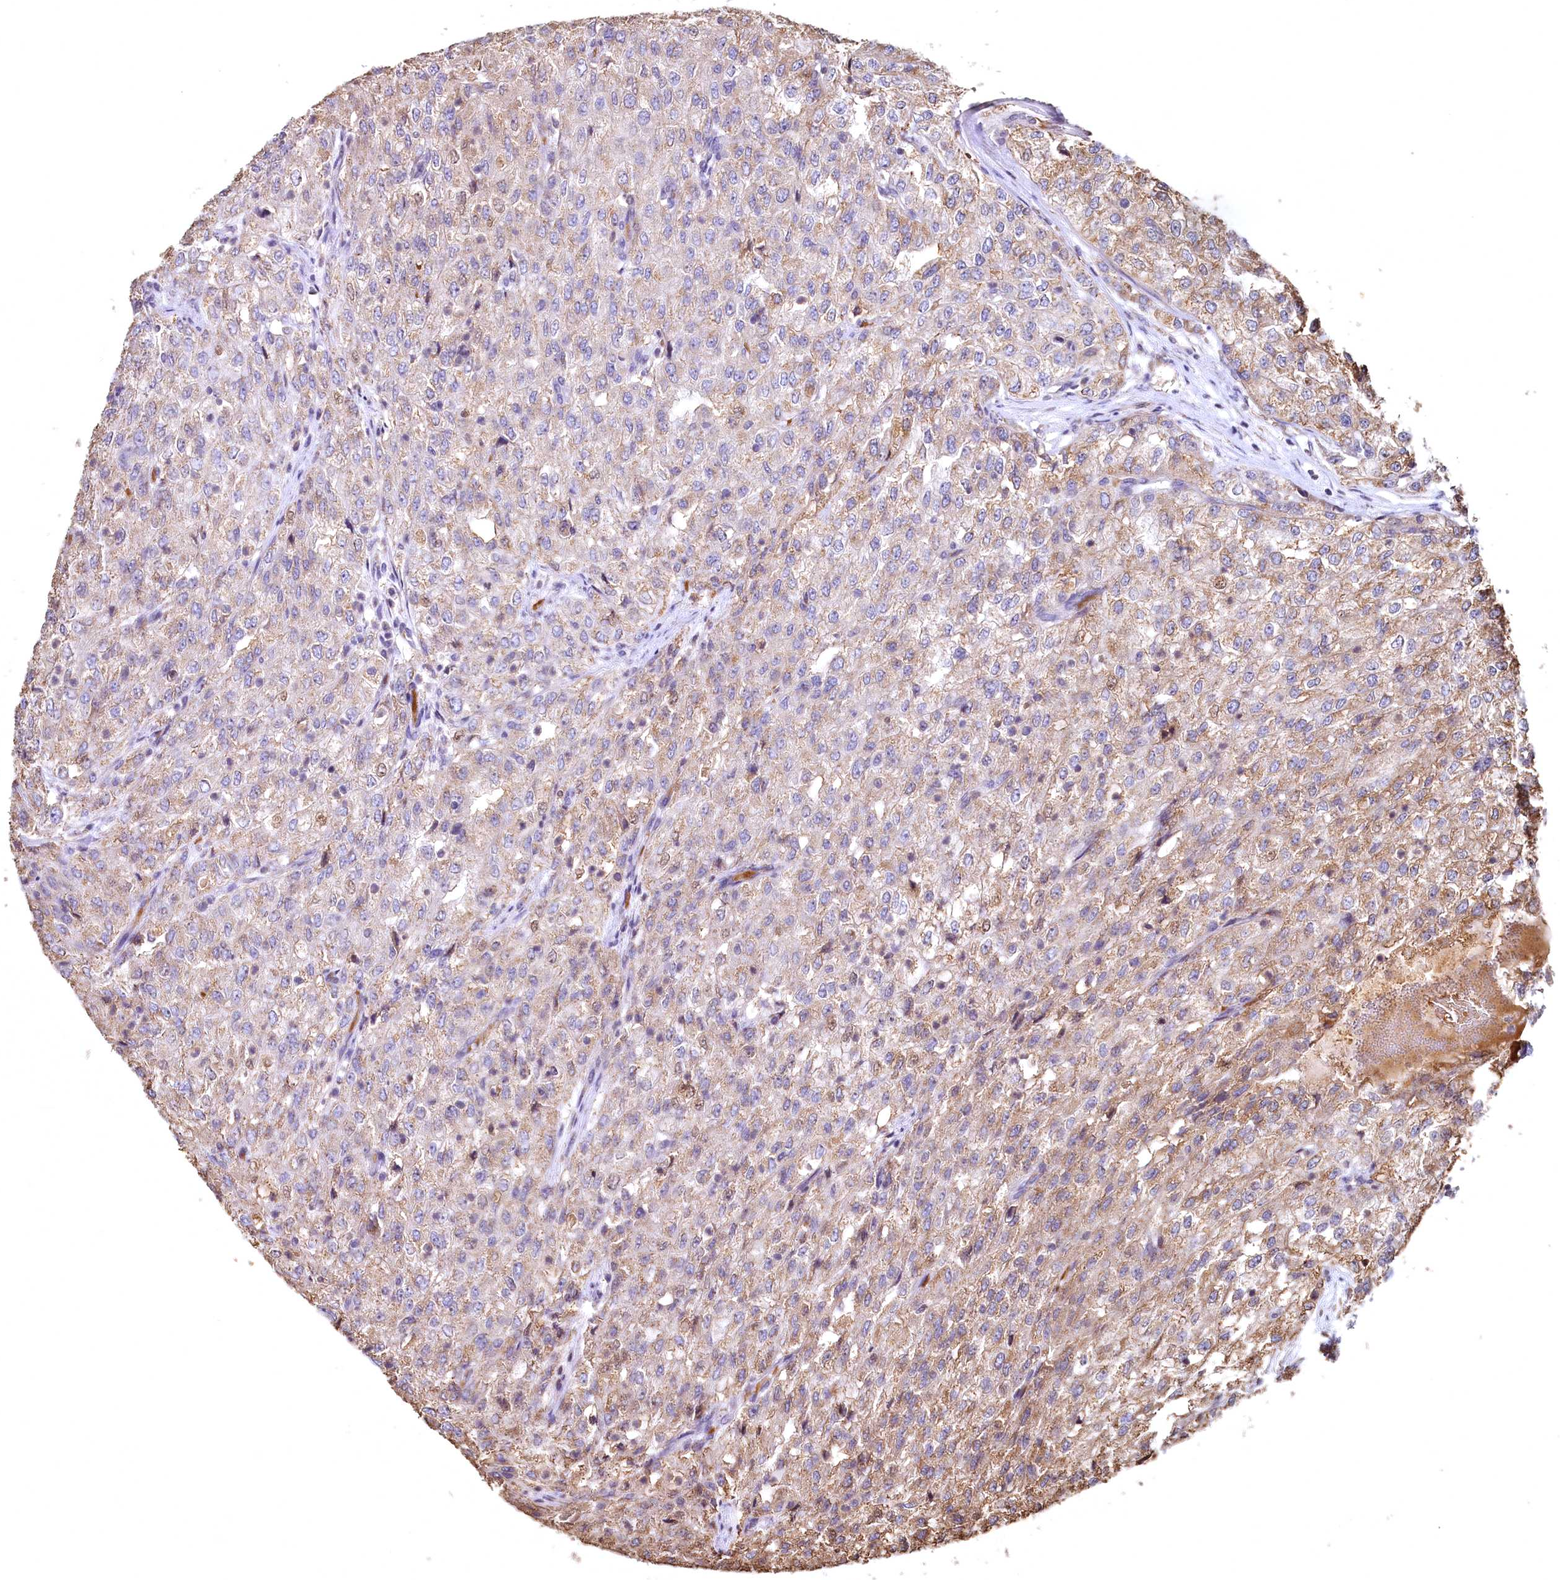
{"staining": {"intensity": "weak", "quantity": "25%-75%", "location": "cytoplasmic/membranous"}, "tissue": "renal cancer", "cell_type": "Tumor cells", "image_type": "cancer", "snomed": [{"axis": "morphology", "description": "Adenocarcinoma, NOS"}, {"axis": "topography", "description": "Kidney"}], "caption": "A histopathology image of renal cancer (adenocarcinoma) stained for a protein shows weak cytoplasmic/membranous brown staining in tumor cells.", "gene": "SPTA1", "patient": {"sex": "female", "age": 54}}